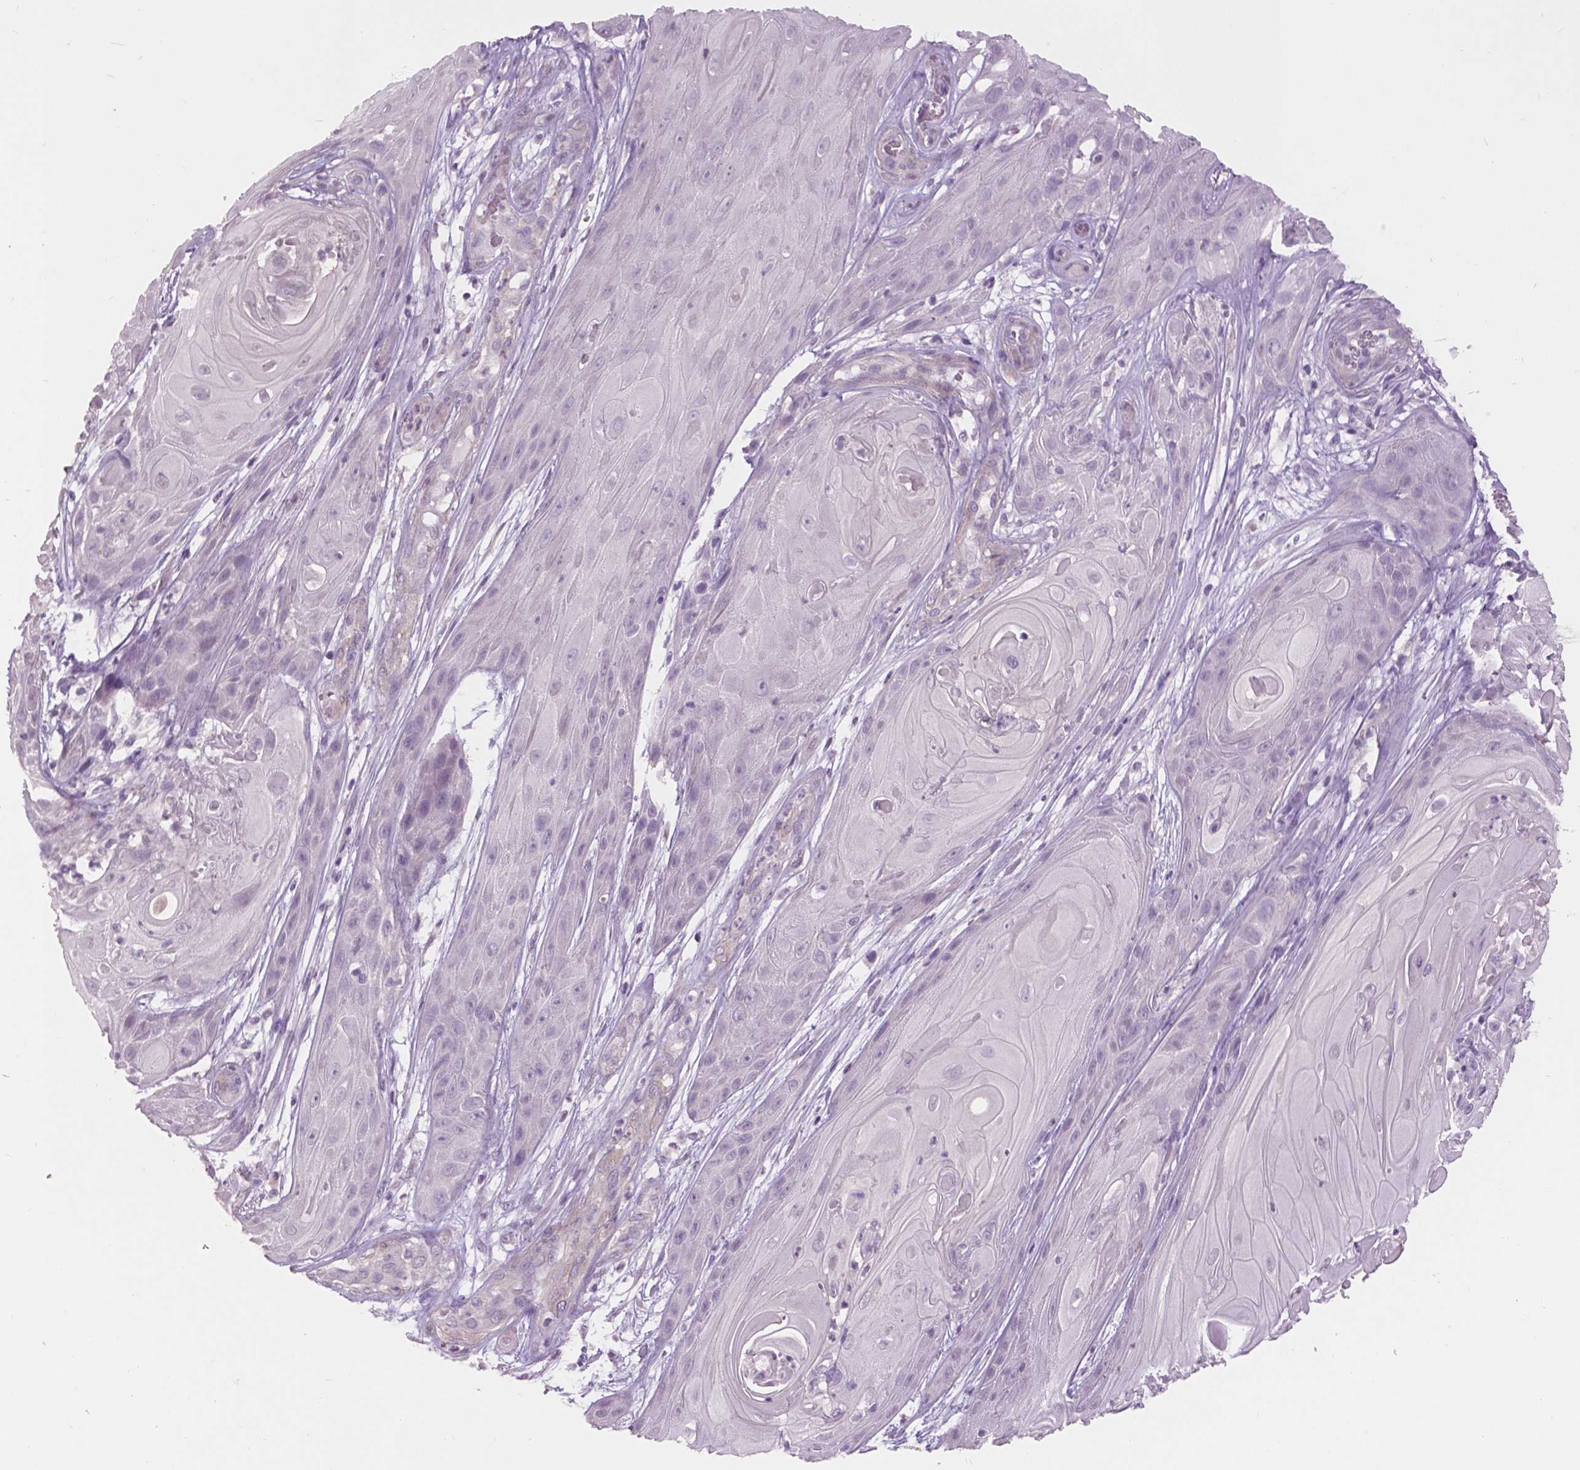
{"staining": {"intensity": "negative", "quantity": "none", "location": "none"}, "tissue": "skin cancer", "cell_type": "Tumor cells", "image_type": "cancer", "snomed": [{"axis": "morphology", "description": "Squamous cell carcinoma, NOS"}, {"axis": "topography", "description": "Skin"}], "caption": "IHC of human skin cancer (squamous cell carcinoma) displays no staining in tumor cells.", "gene": "GRIN2A", "patient": {"sex": "male", "age": 62}}